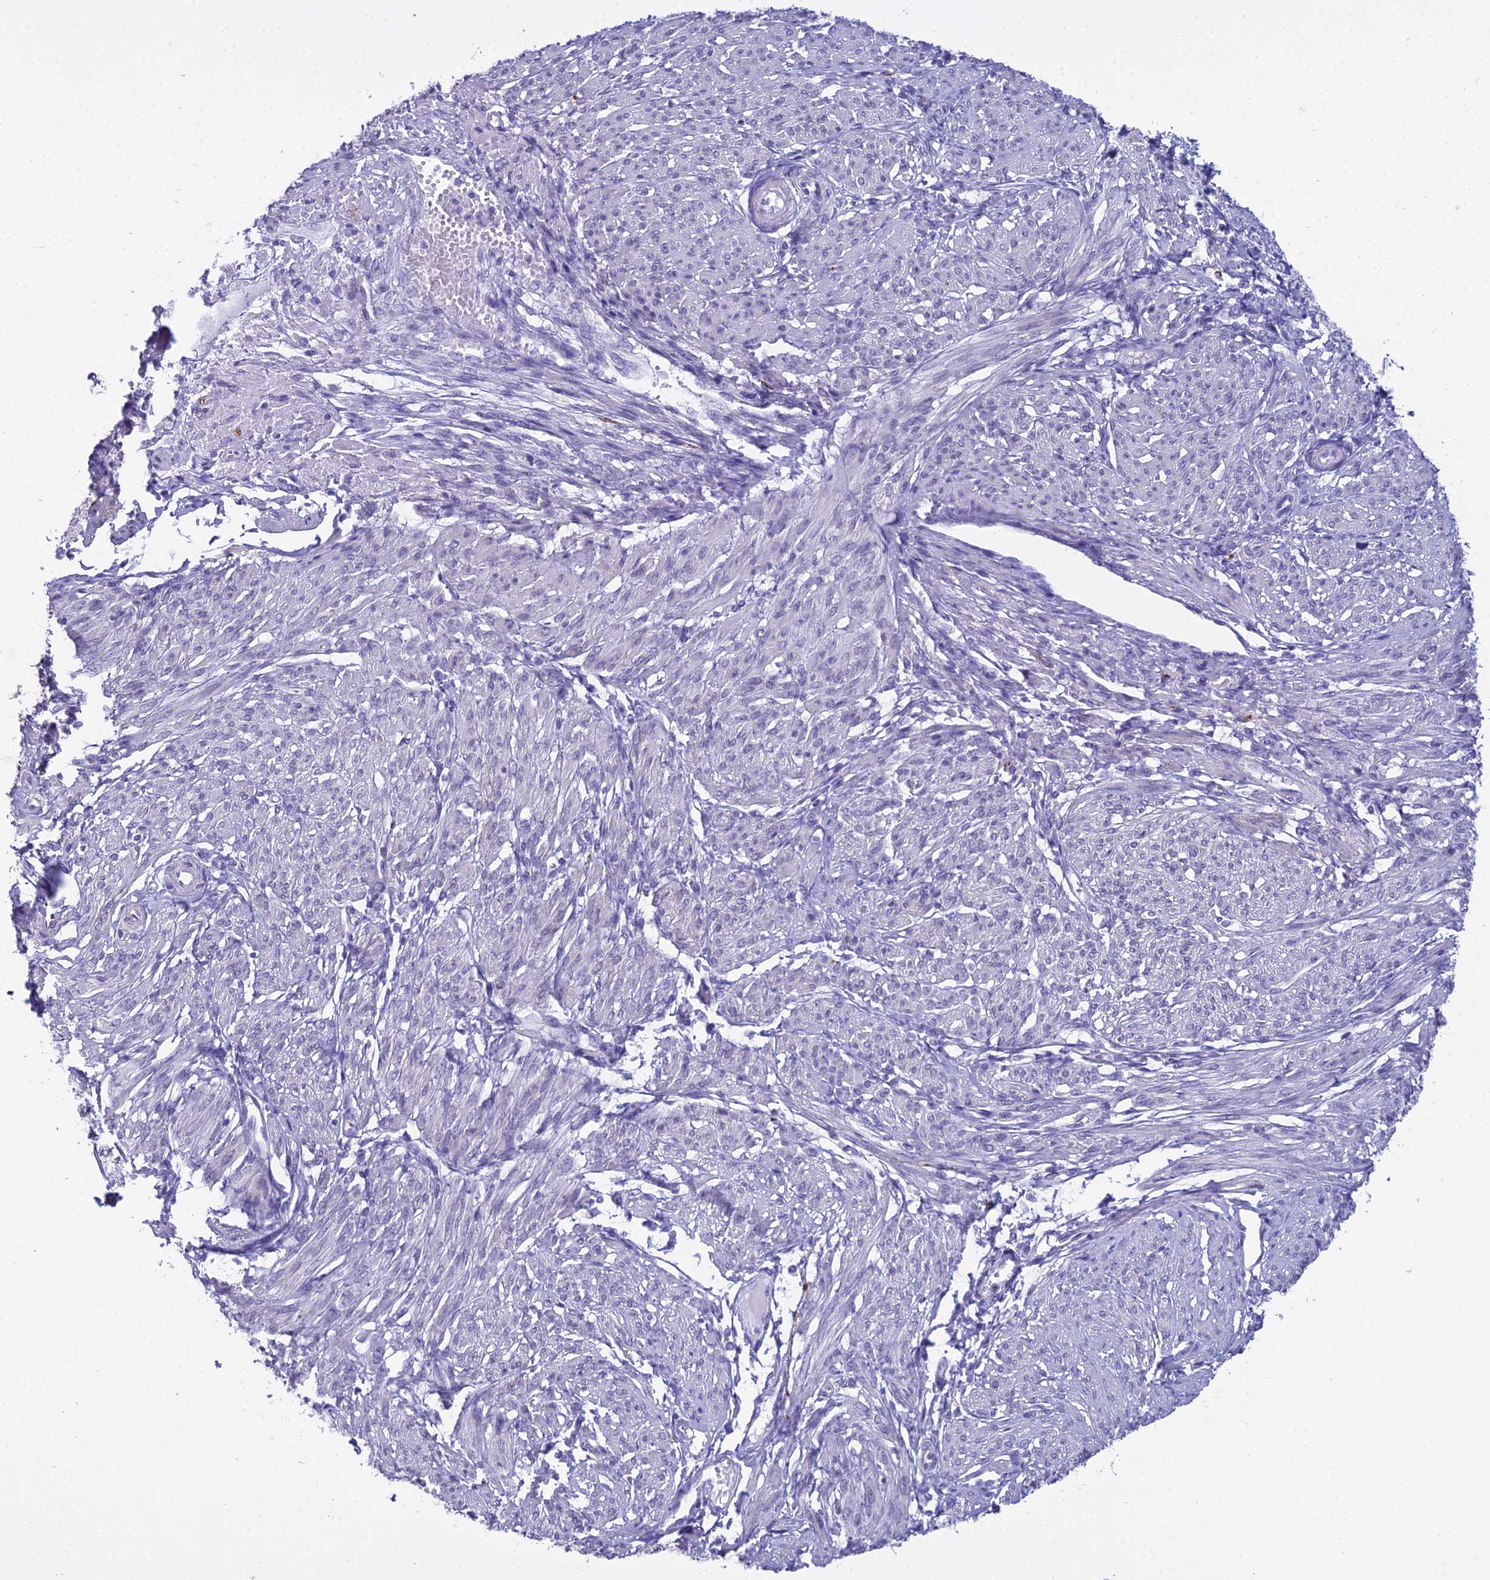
{"staining": {"intensity": "negative", "quantity": "none", "location": "none"}, "tissue": "smooth muscle", "cell_type": "Smooth muscle cells", "image_type": "normal", "snomed": [{"axis": "morphology", "description": "Normal tissue, NOS"}, {"axis": "topography", "description": "Smooth muscle"}], "caption": "This is an immunohistochemistry image of normal human smooth muscle. There is no positivity in smooth muscle cells.", "gene": "MAP6", "patient": {"sex": "female", "age": 39}}